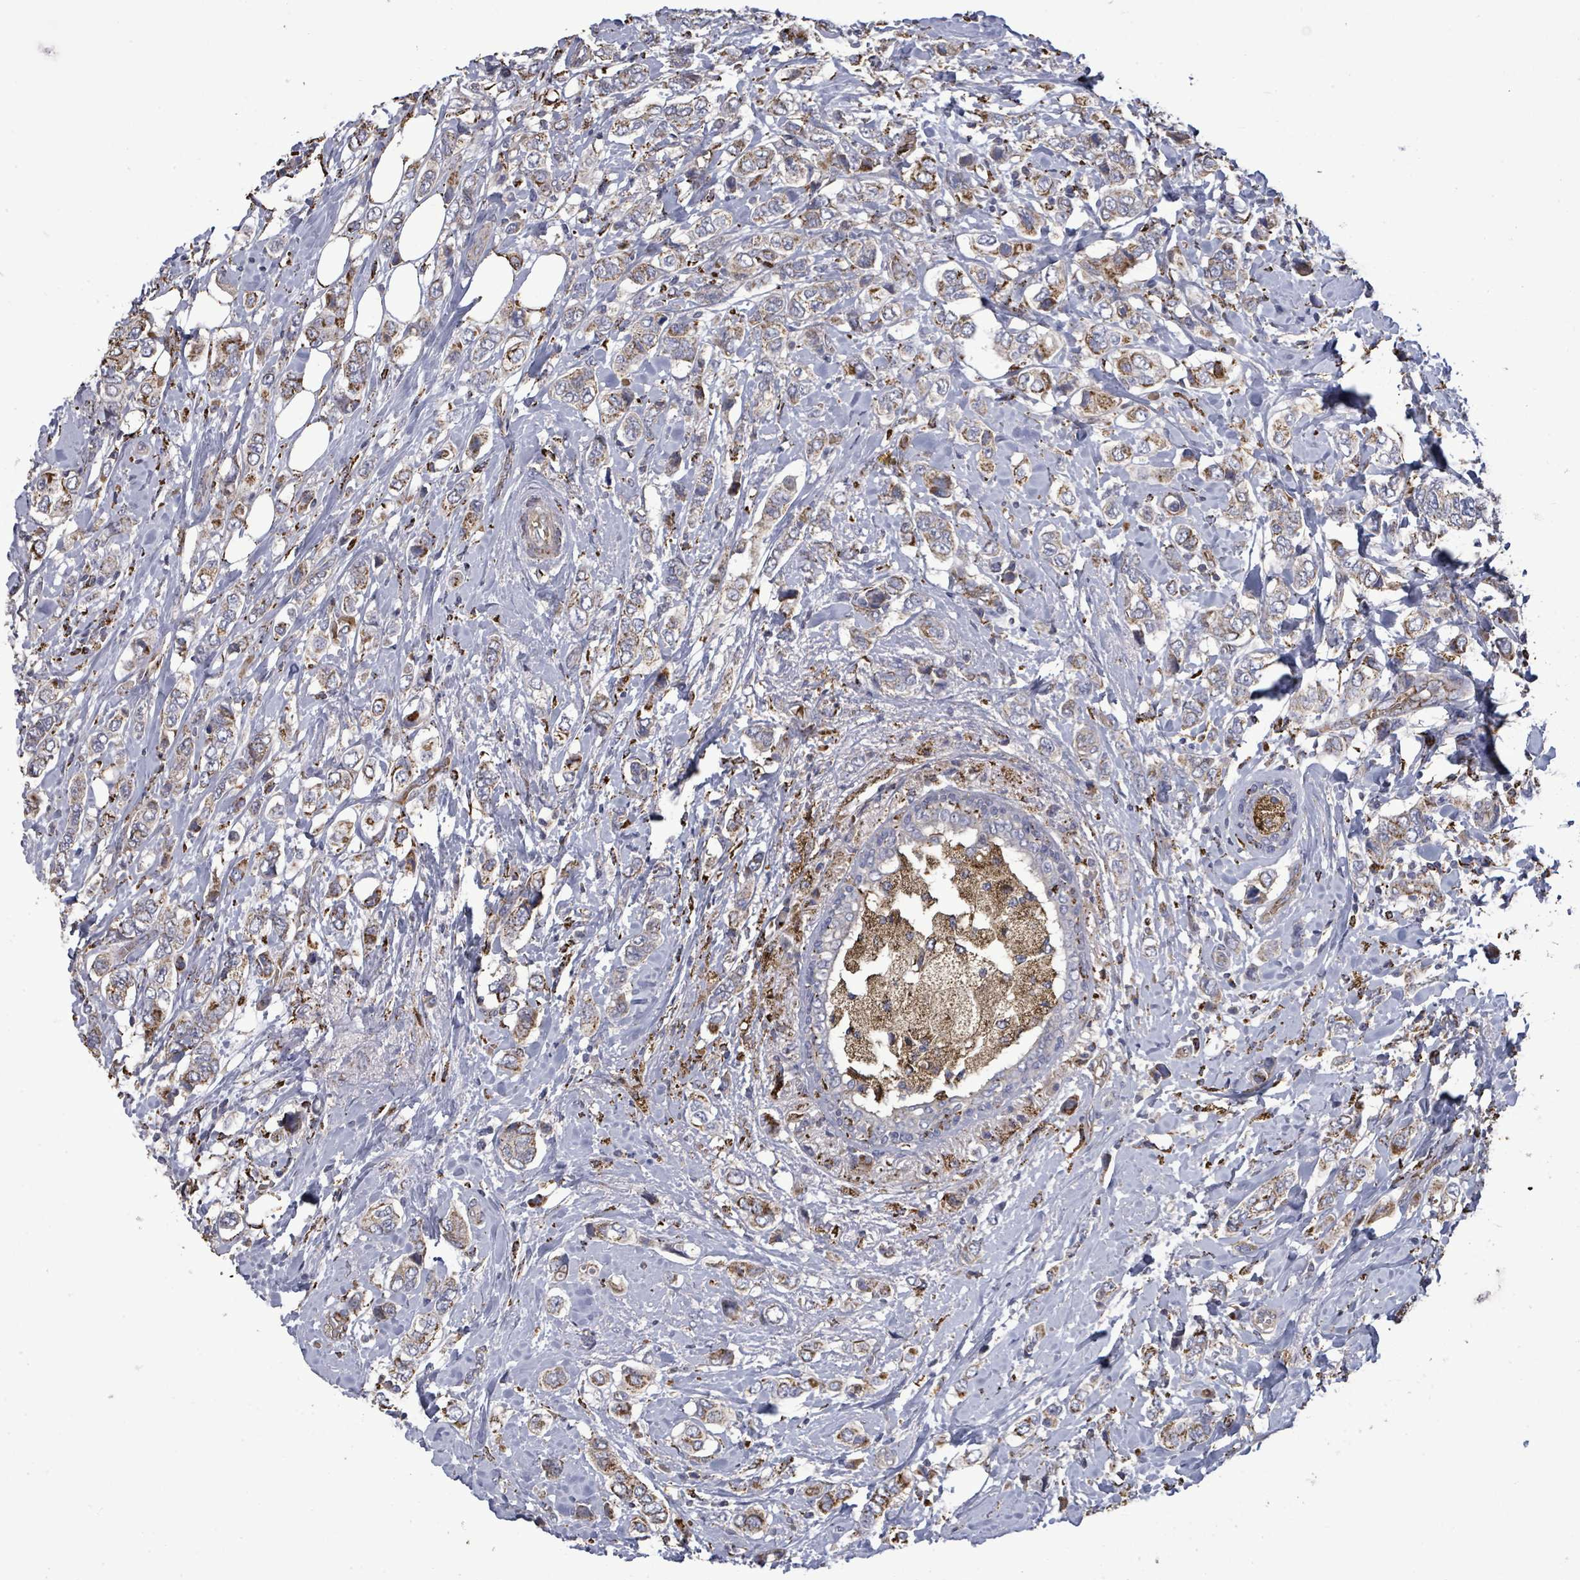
{"staining": {"intensity": "strong", "quantity": "25%-75%", "location": "cytoplasmic/membranous"}, "tissue": "breast cancer", "cell_type": "Tumor cells", "image_type": "cancer", "snomed": [{"axis": "morphology", "description": "Lobular carcinoma"}, {"axis": "topography", "description": "Breast"}], "caption": "Protein analysis of breast cancer (lobular carcinoma) tissue exhibits strong cytoplasmic/membranous staining in about 25%-75% of tumor cells.", "gene": "MTMR12", "patient": {"sex": "female", "age": 51}}